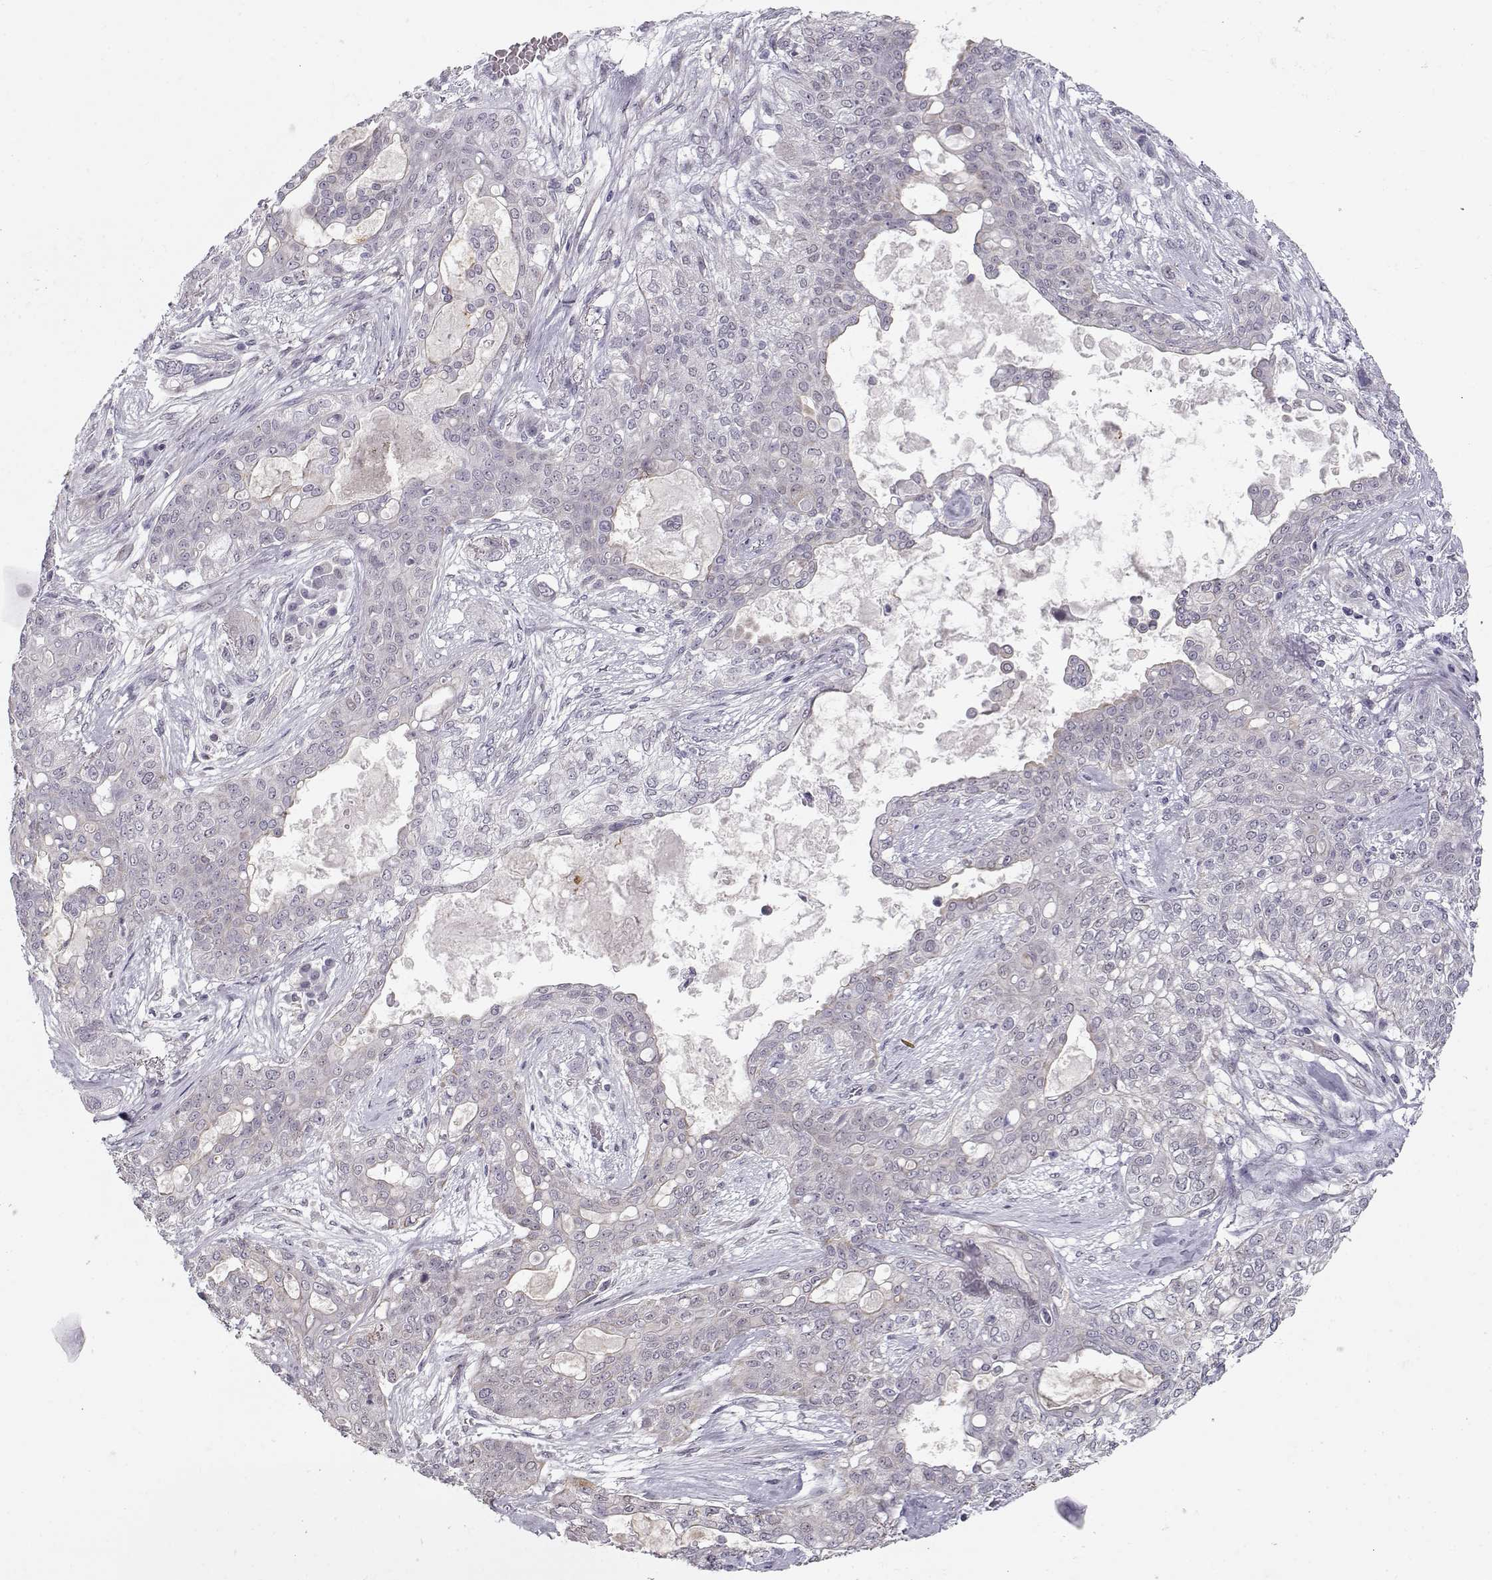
{"staining": {"intensity": "negative", "quantity": "none", "location": "none"}, "tissue": "lung cancer", "cell_type": "Tumor cells", "image_type": "cancer", "snomed": [{"axis": "morphology", "description": "Squamous cell carcinoma, NOS"}, {"axis": "topography", "description": "Lung"}], "caption": "Image shows no significant protein positivity in tumor cells of squamous cell carcinoma (lung).", "gene": "TEPP", "patient": {"sex": "female", "age": 70}}